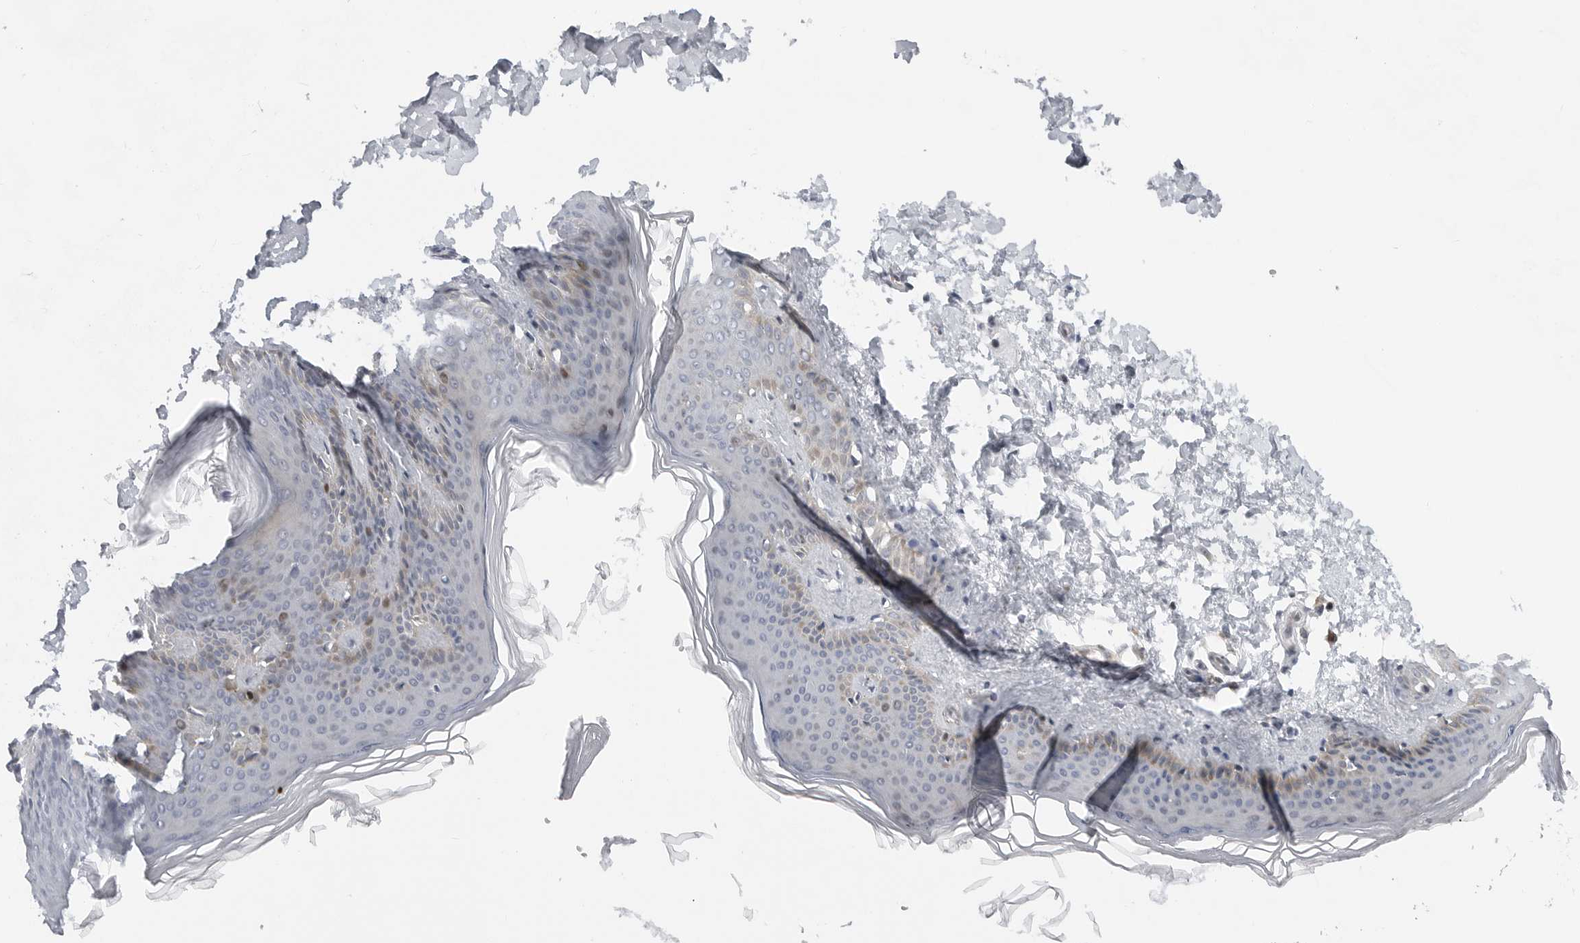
{"staining": {"intensity": "negative", "quantity": "none", "location": "none"}, "tissue": "skin", "cell_type": "Fibroblasts", "image_type": "normal", "snomed": [{"axis": "morphology", "description": "Normal tissue, NOS"}, {"axis": "topography", "description": "Skin"}], "caption": "High power microscopy photomicrograph of an IHC micrograph of unremarkable skin, revealing no significant staining in fibroblasts.", "gene": "FAM135B", "patient": {"sex": "female", "age": 27}}